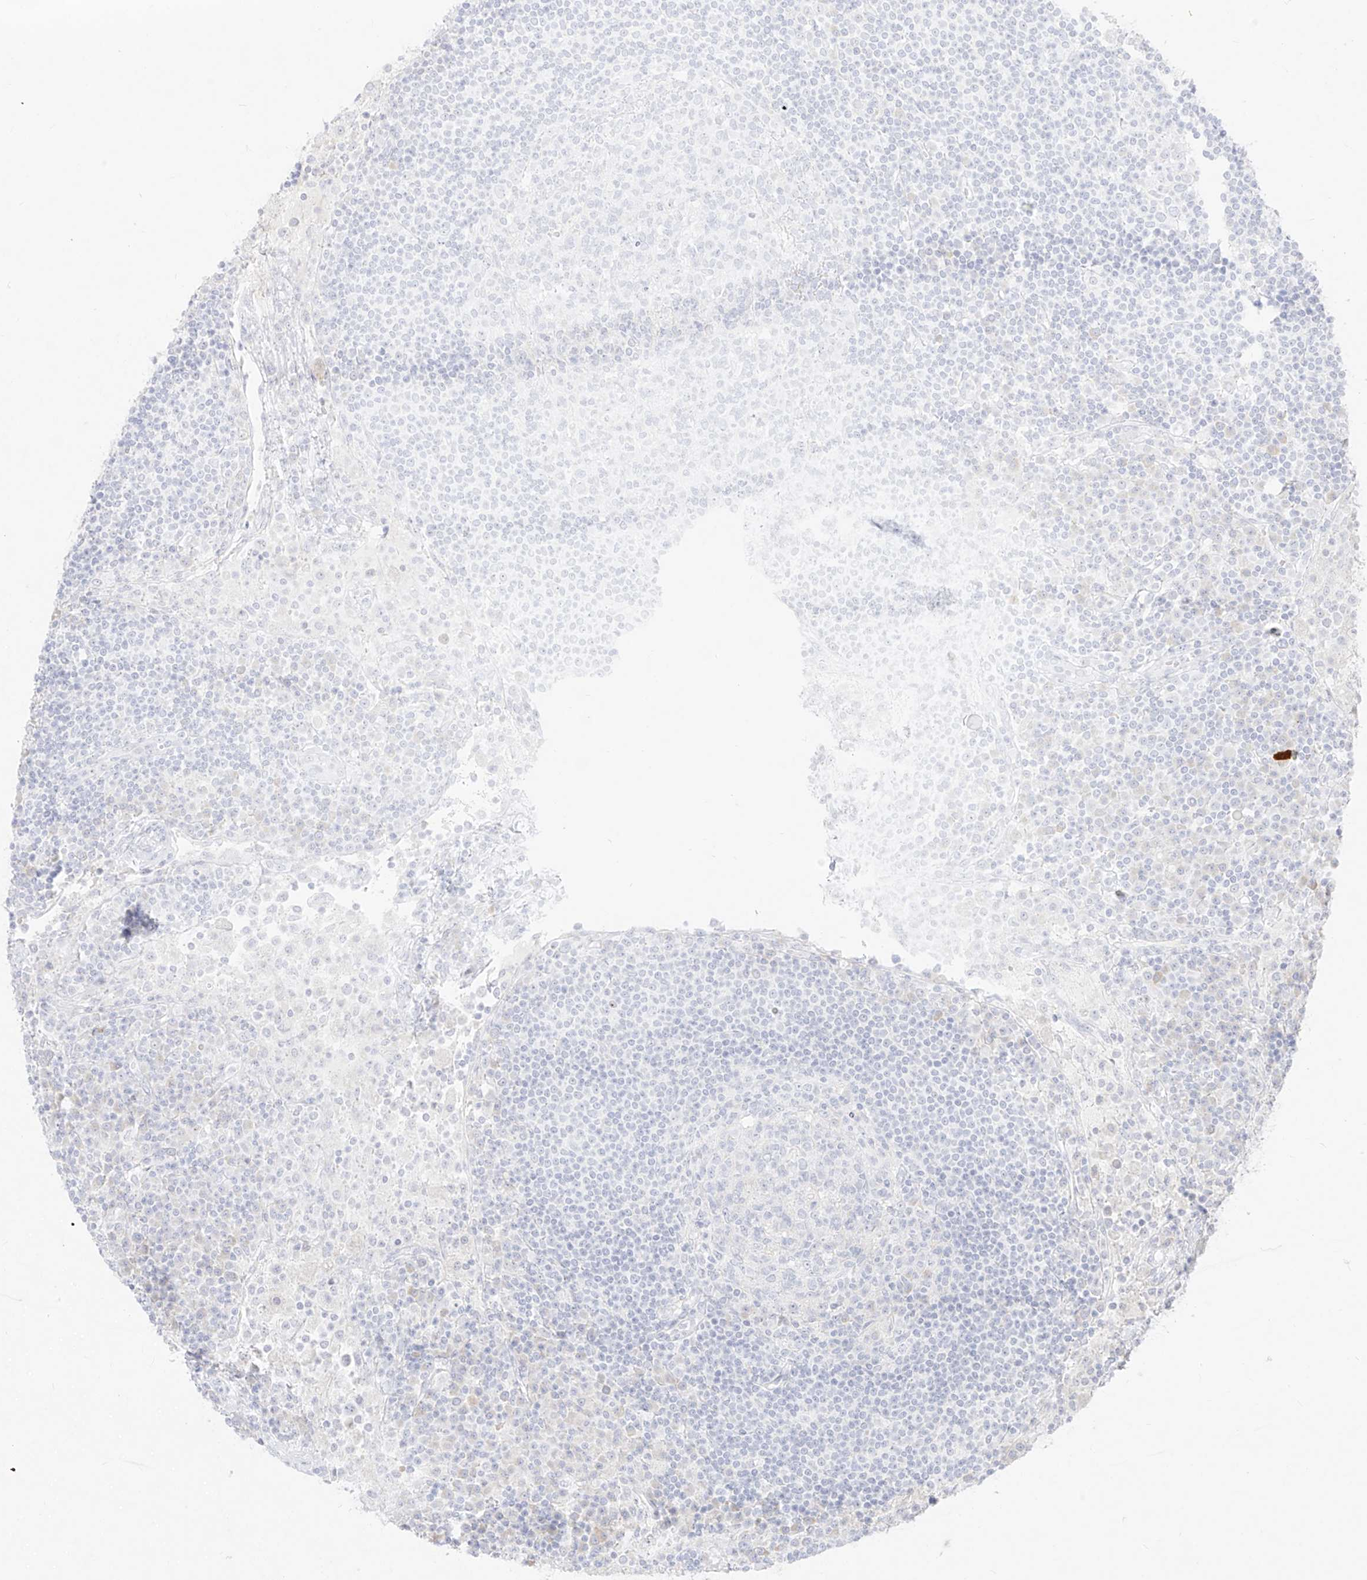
{"staining": {"intensity": "negative", "quantity": "none", "location": "none"}, "tissue": "lymph node", "cell_type": "Germinal center cells", "image_type": "normal", "snomed": [{"axis": "morphology", "description": "Normal tissue, NOS"}, {"axis": "topography", "description": "Lymph node"}], "caption": "This is an immunohistochemistry histopathology image of unremarkable lymph node. There is no positivity in germinal center cells.", "gene": "TGM4", "patient": {"sex": "female", "age": 53}}